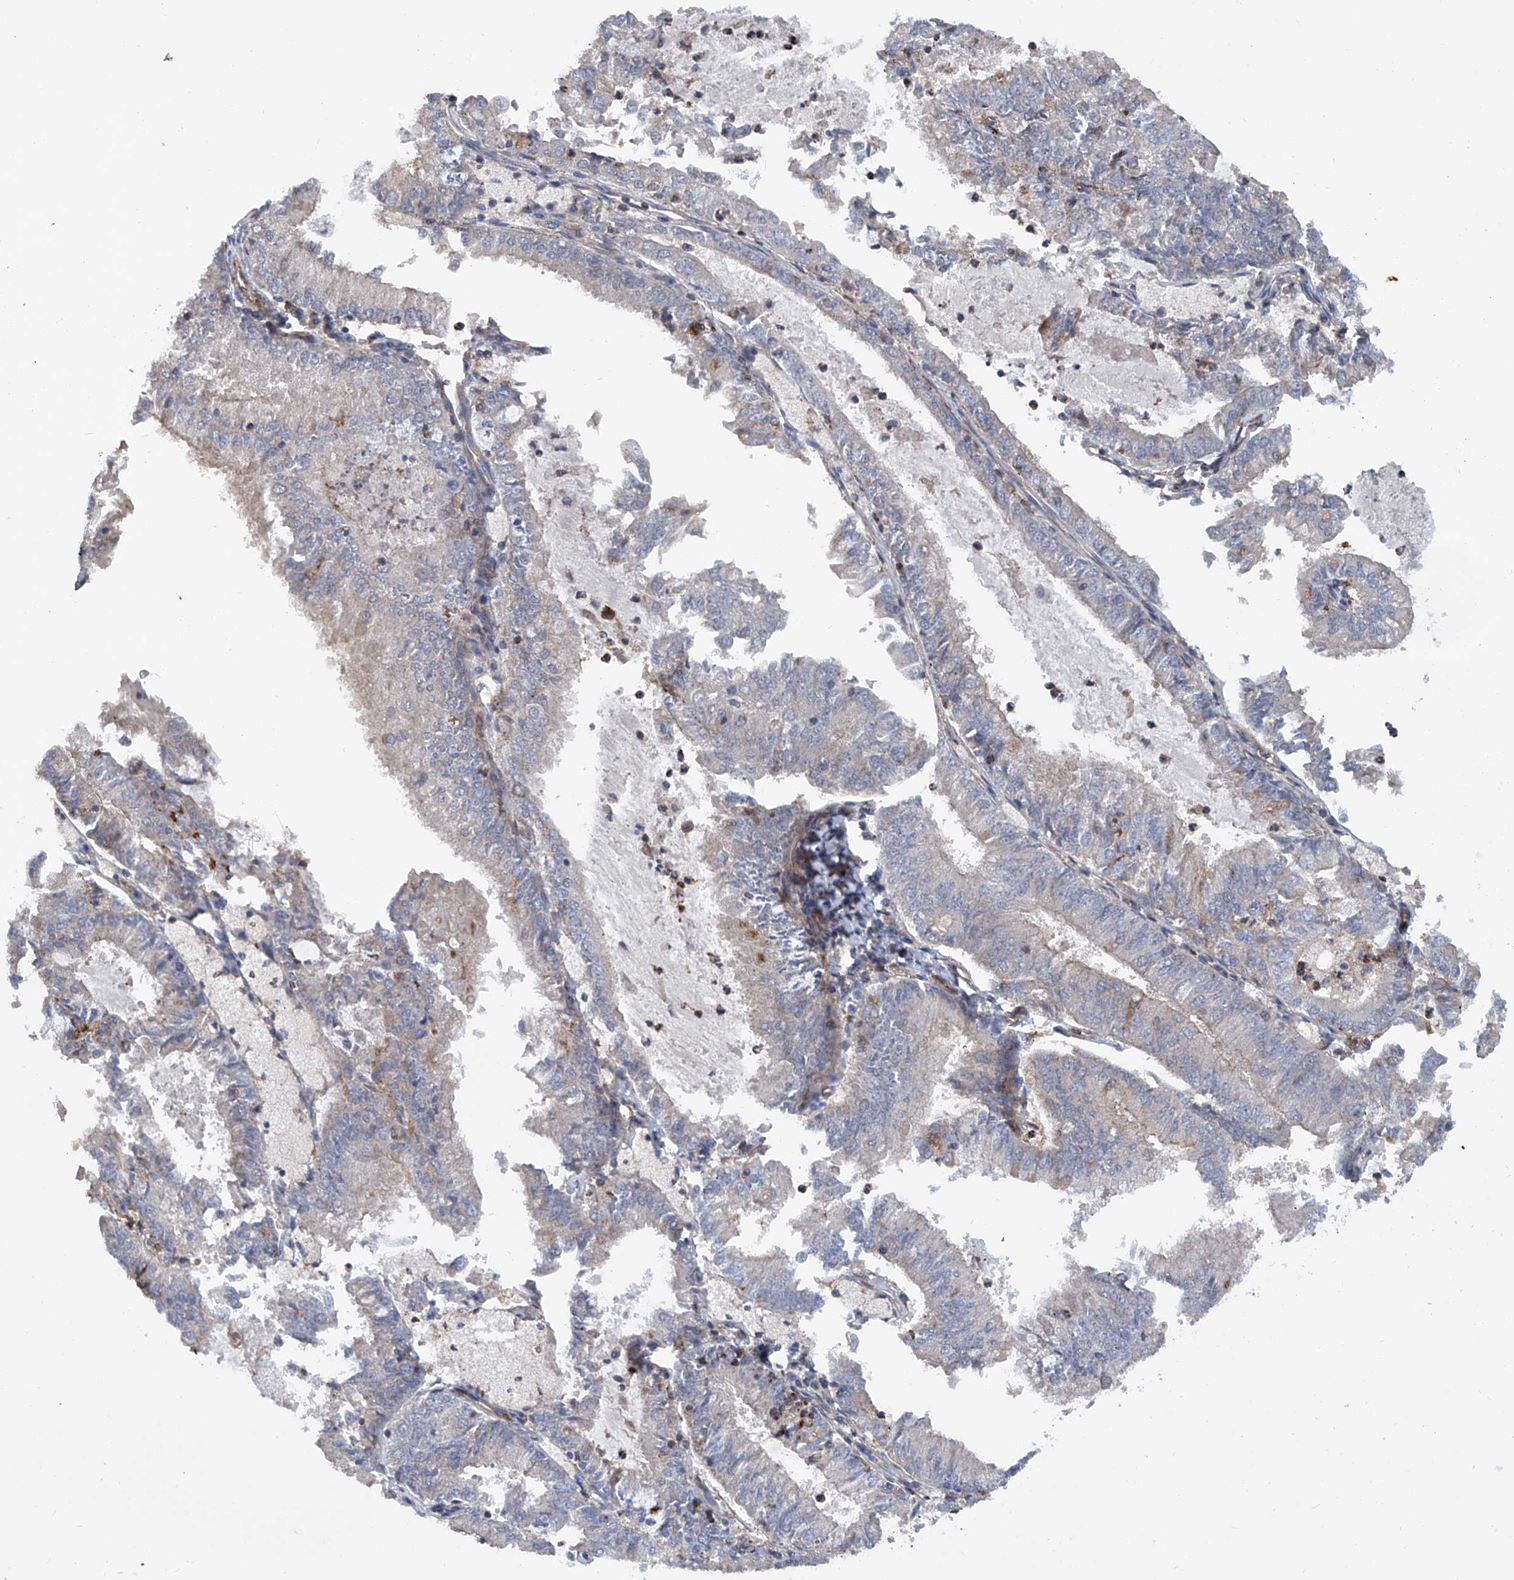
{"staining": {"intensity": "negative", "quantity": "none", "location": "none"}, "tissue": "endometrial cancer", "cell_type": "Tumor cells", "image_type": "cancer", "snomed": [{"axis": "morphology", "description": "Adenocarcinoma, NOS"}, {"axis": "topography", "description": "Endometrium"}], "caption": "Human endometrial cancer stained for a protein using immunohistochemistry demonstrates no positivity in tumor cells.", "gene": "SMAP1", "patient": {"sex": "female", "age": 57}}